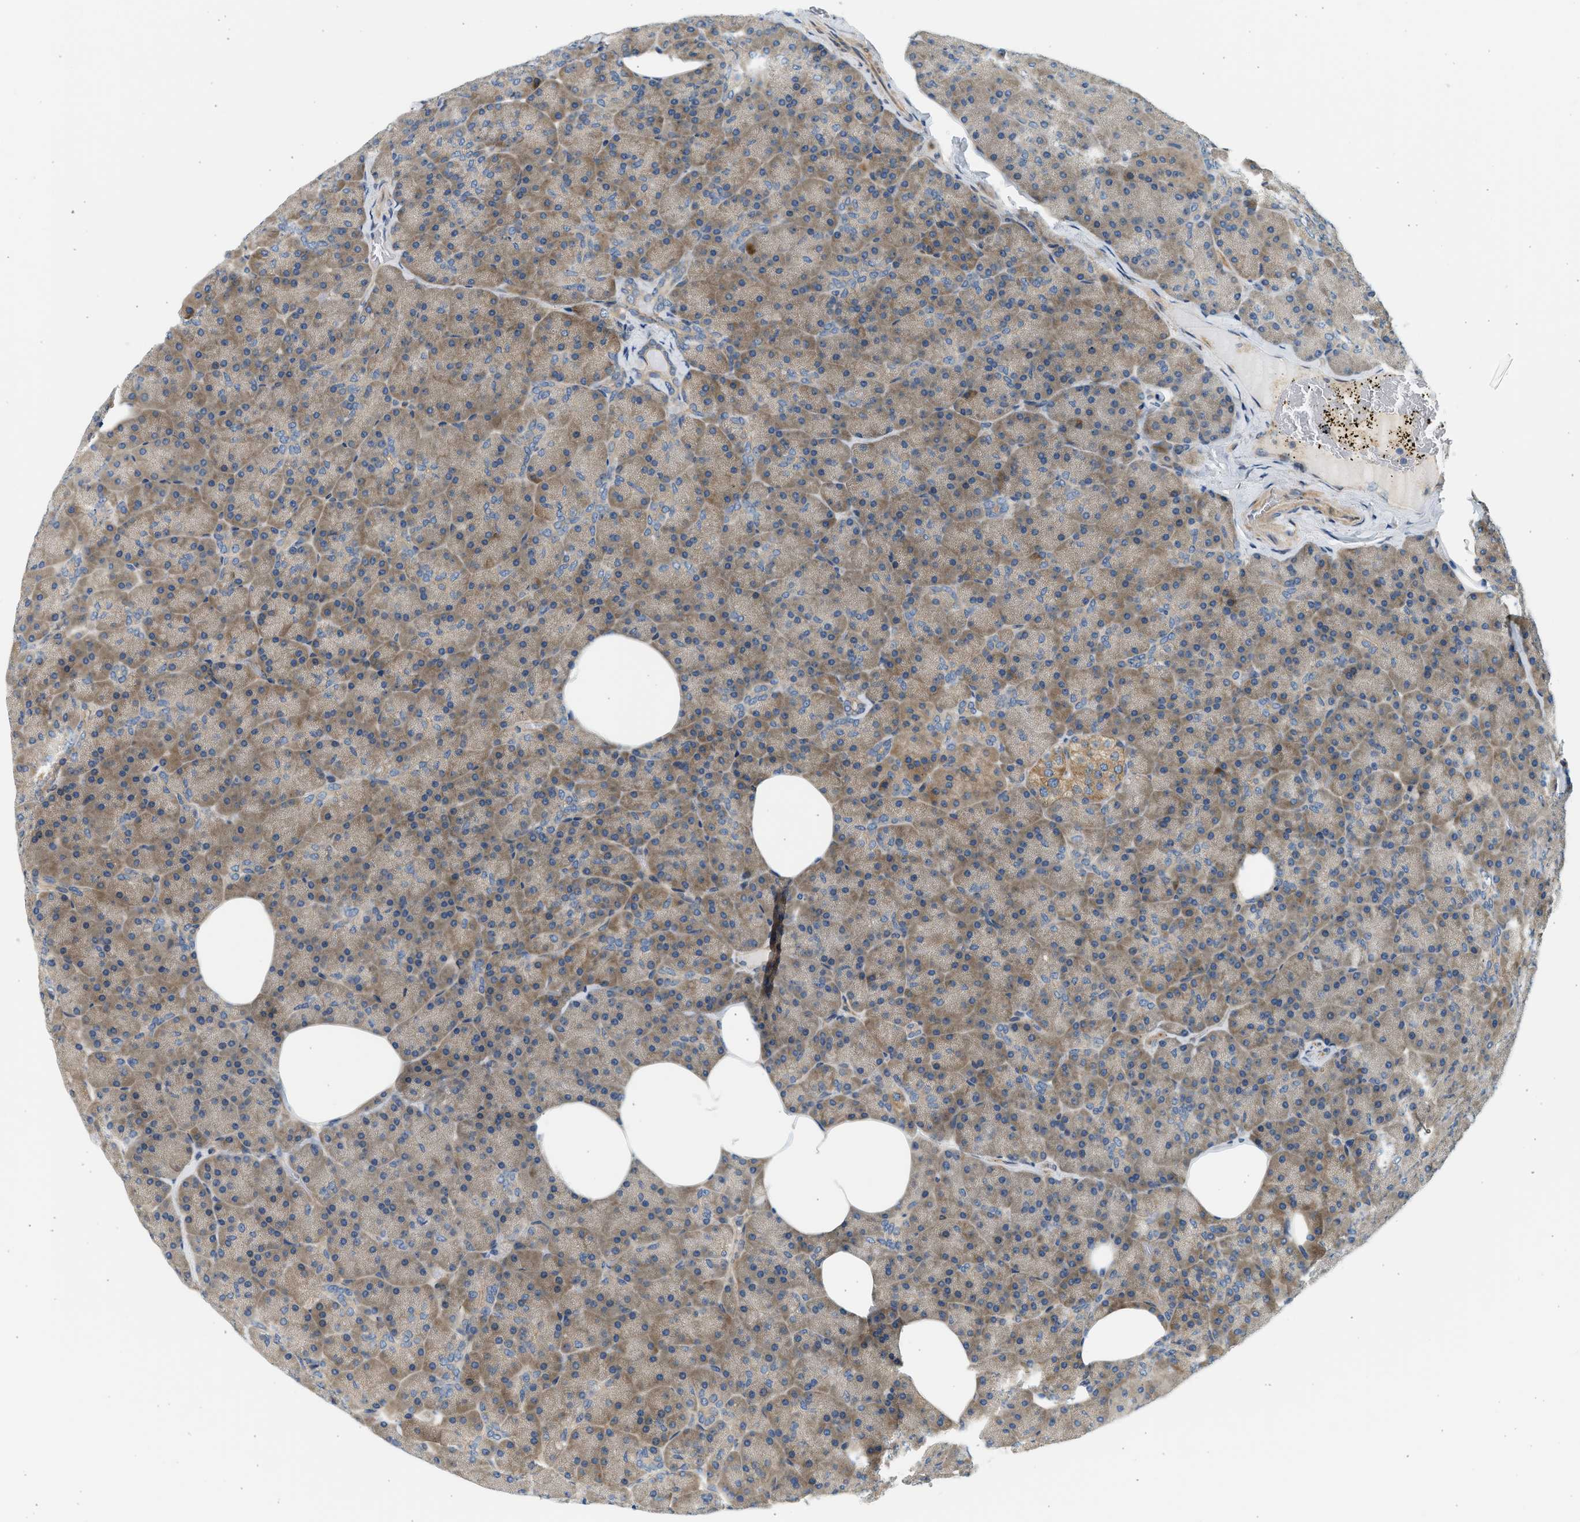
{"staining": {"intensity": "moderate", "quantity": ">75%", "location": "cytoplasmic/membranous"}, "tissue": "pancreas", "cell_type": "Exocrine glandular cells", "image_type": "normal", "snomed": [{"axis": "morphology", "description": "Normal tissue, NOS"}, {"axis": "topography", "description": "Pancreas"}], "caption": "Human pancreas stained with a brown dye exhibits moderate cytoplasmic/membranous positive expression in approximately >75% of exocrine glandular cells.", "gene": "KDELR2", "patient": {"sex": "female", "age": 35}}